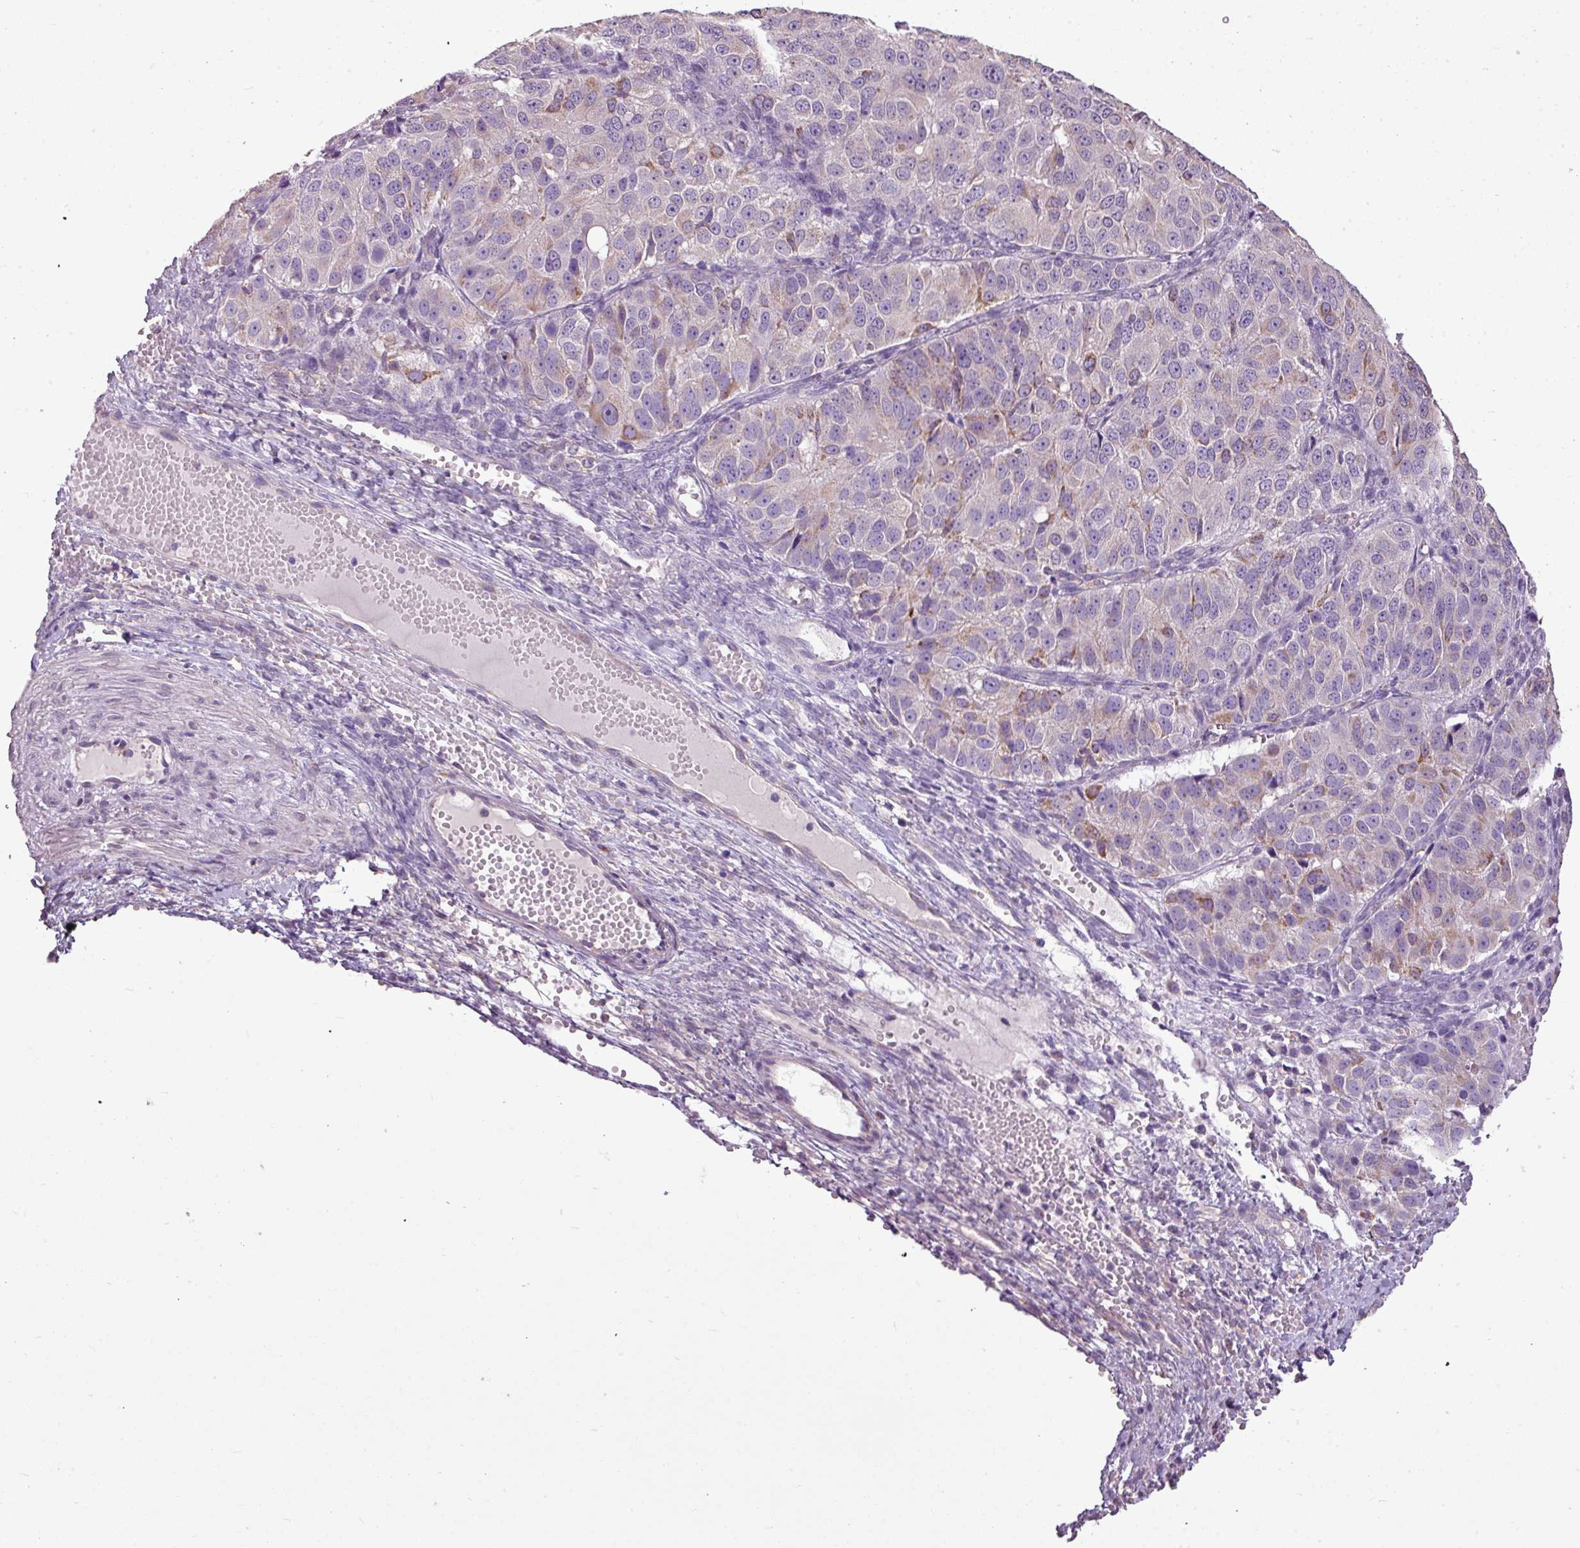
{"staining": {"intensity": "weak", "quantity": "<25%", "location": "cytoplasmic/membranous"}, "tissue": "ovarian cancer", "cell_type": "Tumor cells", "image_type": "cancer", "snomed": [{"axis": "morphology", "description": "Carcinoma, endometroid"}, {"axis": "topography", "description": "Ovary"}], "caption": "A high-resolution image shows IHC staining of ovarian cancer, which displays no significant expression in tumor cells.", "gene": "ALDH2", "patient": {"sex": "female", "age": 51}}